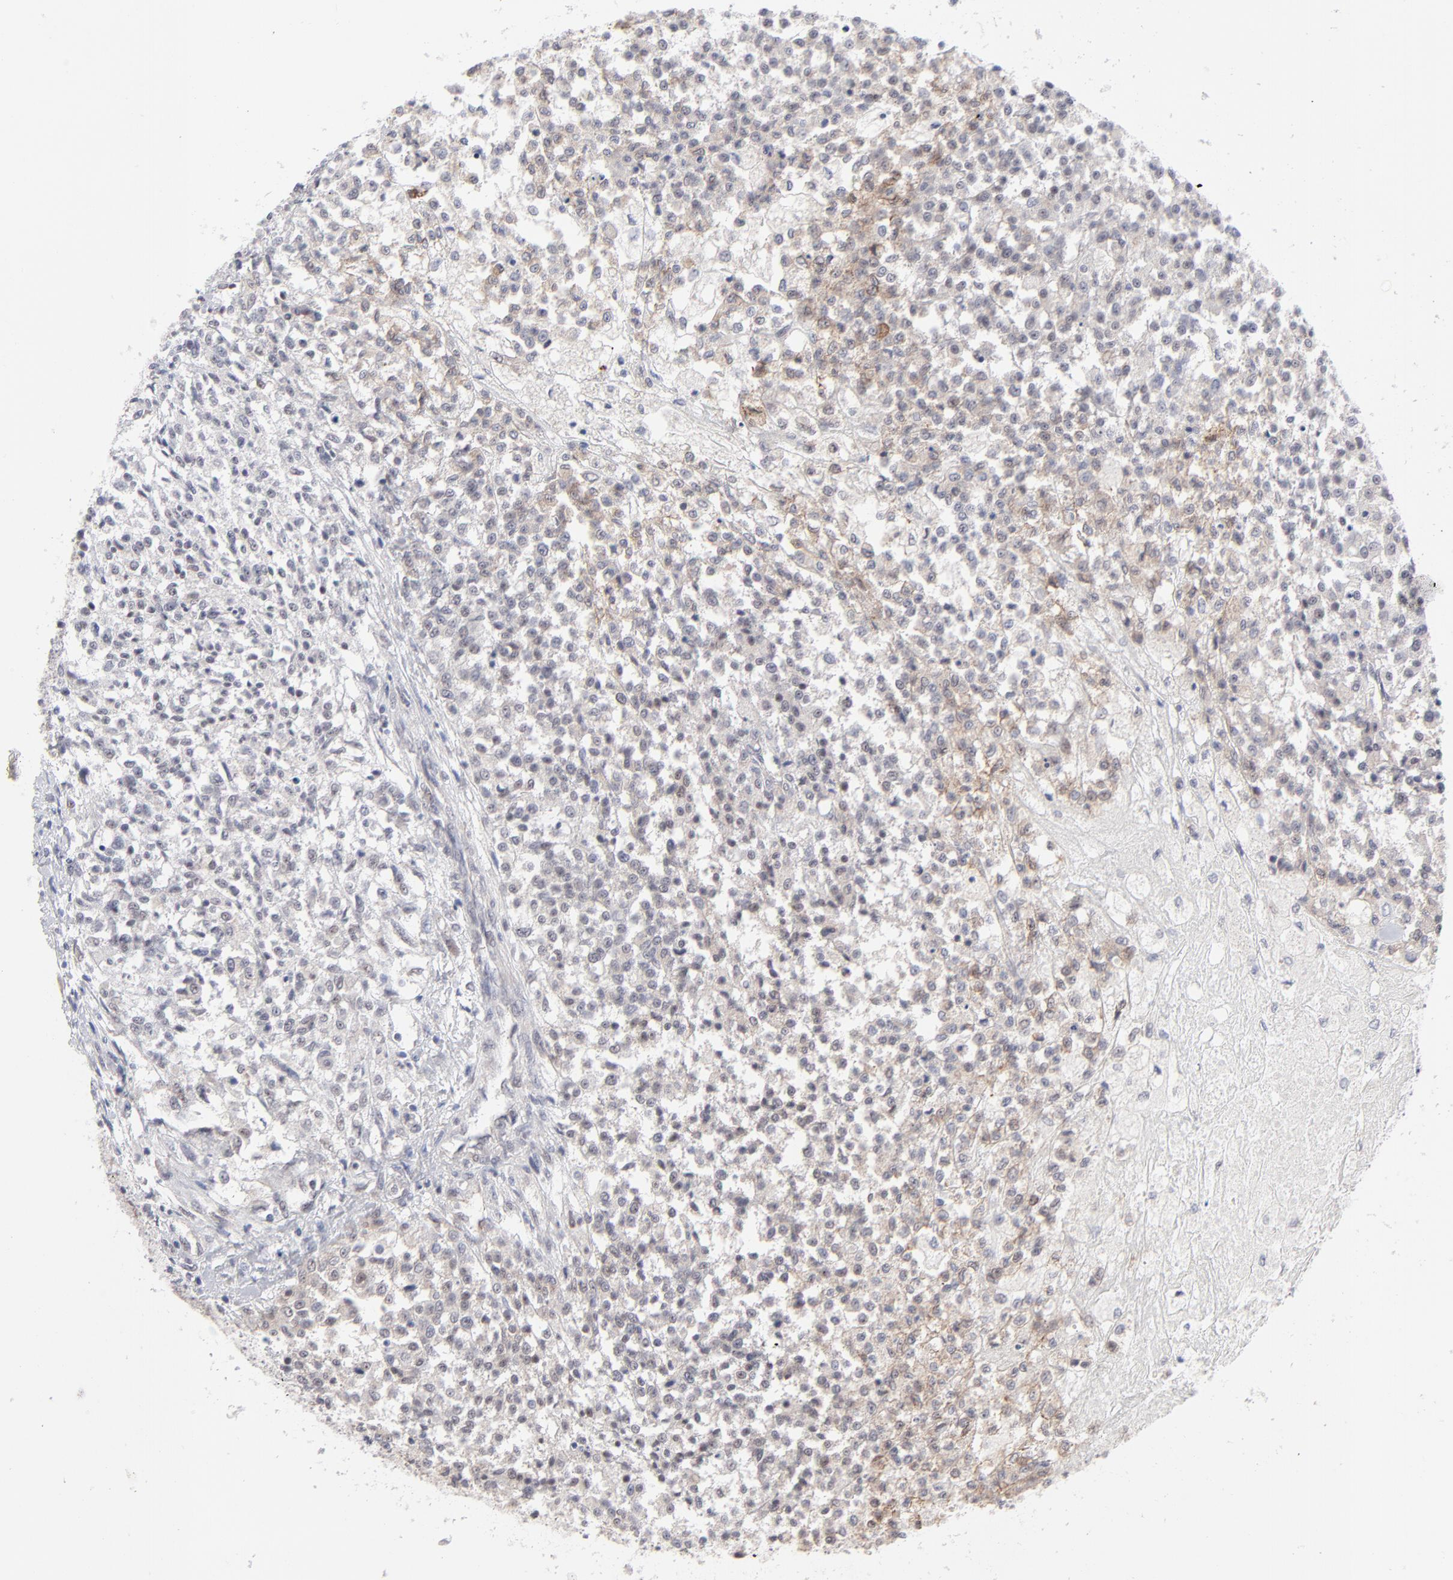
{"staining": {"intensity": "weak", "quantity": "25%-75%", "location": "cytoplasmic/membranous,nuclear"}, "tissue": "testis cancer", "cell_type": "Tumor cells", "image_type": "cancer", "snomed": [{"axis": "morphology", "description": "Seminoma, NOS"}, {"axis": "topography", "description": "Testis"}], "caption": "Tumor cells display weak cytoplasmic/membranous and nuclear expression in approximately 25%-75% of cells in testis cancer (seminoma).", "gene": "NBN", "patient": {"sex": "male", "age": 59}}